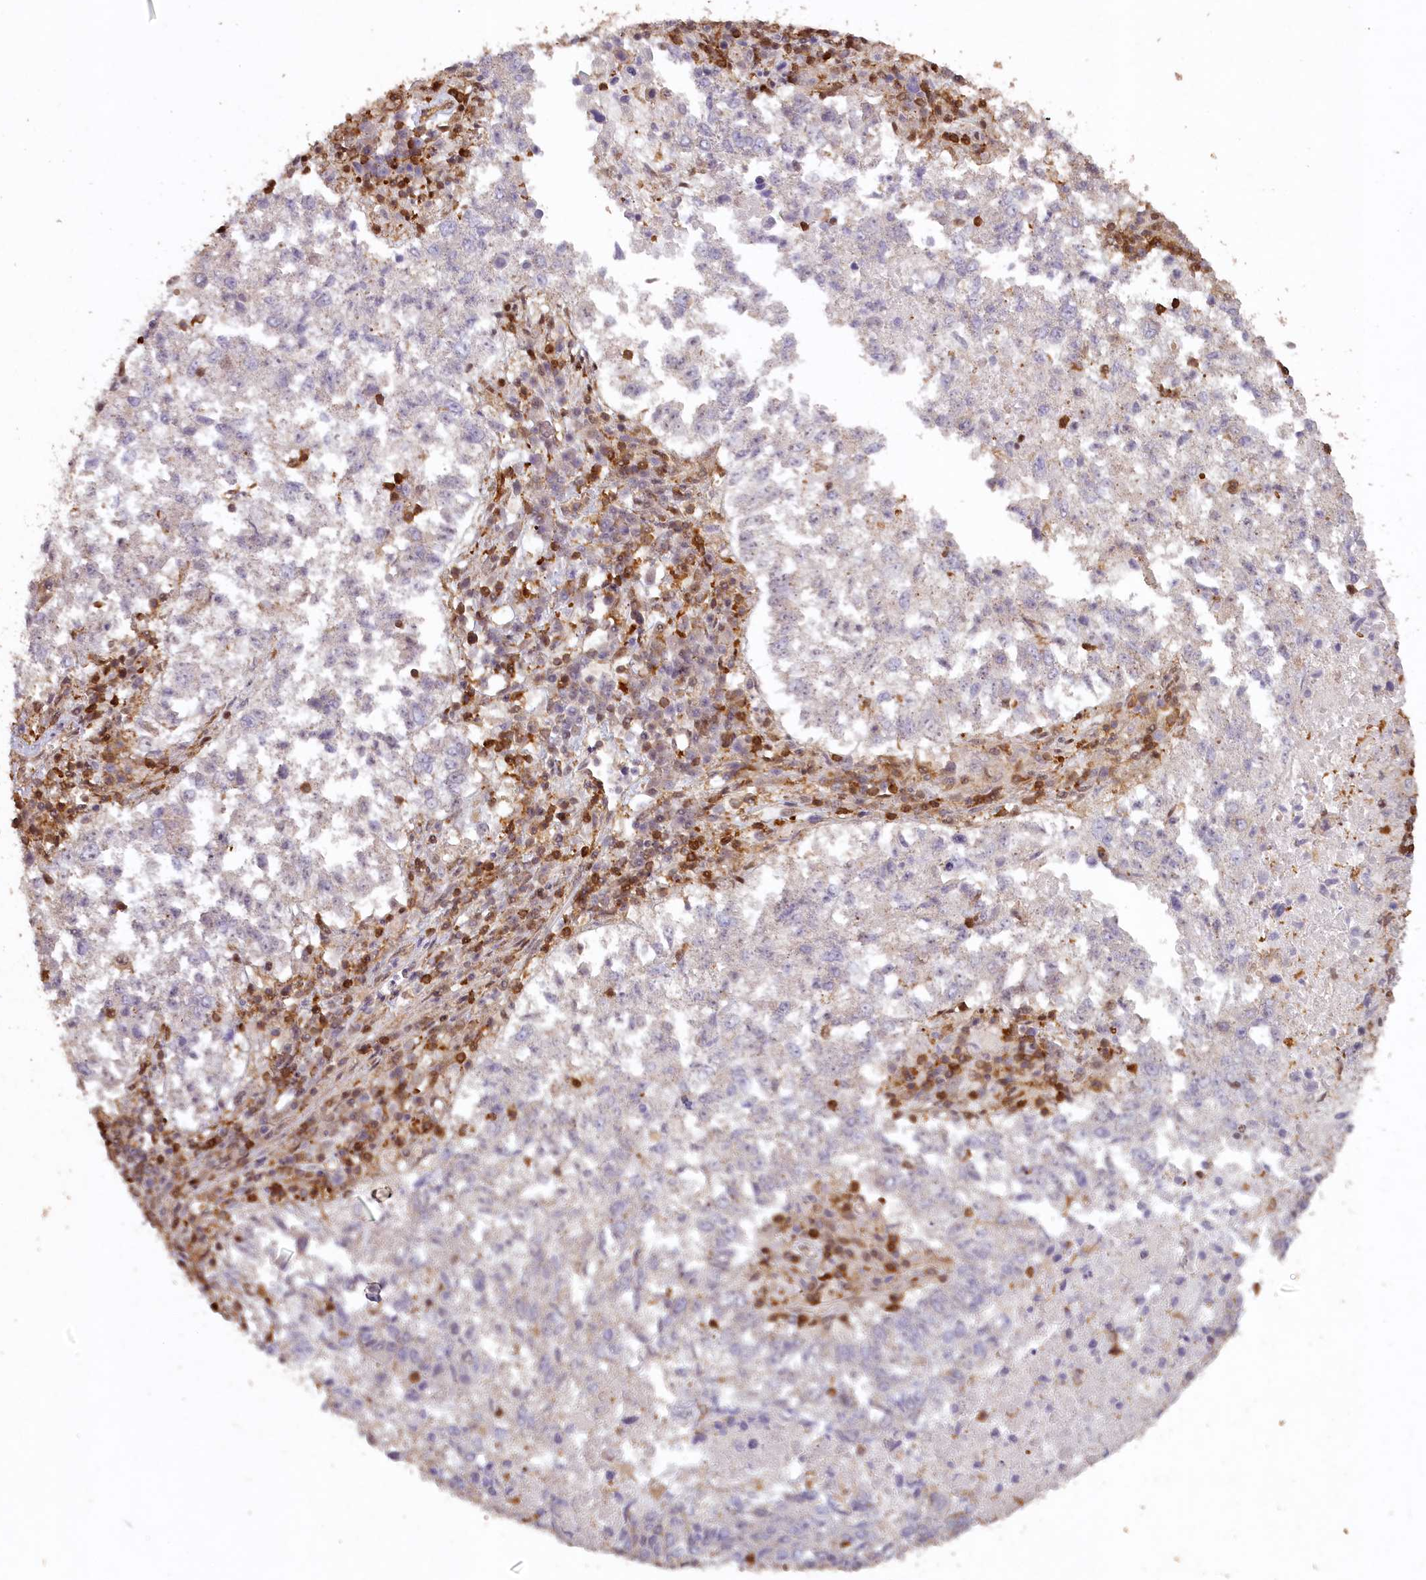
{"staining": {"intensity": "negative", "quantity": "none", "location": "none"}, "tissue": "lung cancer", "cell_type": "Tumor cells", "image_type": "cancer", "snomed": [{"axis": "morphology", "description": "Squamous cell carcinoma, NOS"}, {"axis": "topography", "description": "Lung"}], "caption": "This micrograph is of squamous cell carcinoma (lung) stained with immunohistochemistry to label a protein in brown with the nuclei are counter-stained blue. There is no positivity in tumor cells. (Stains: DAB IHC with hematoxylin counter stain, Microscopy: brightfield microscopy at high magnification).", "gene": "MADD", "patient": {"sex": "male", "age": 73}}